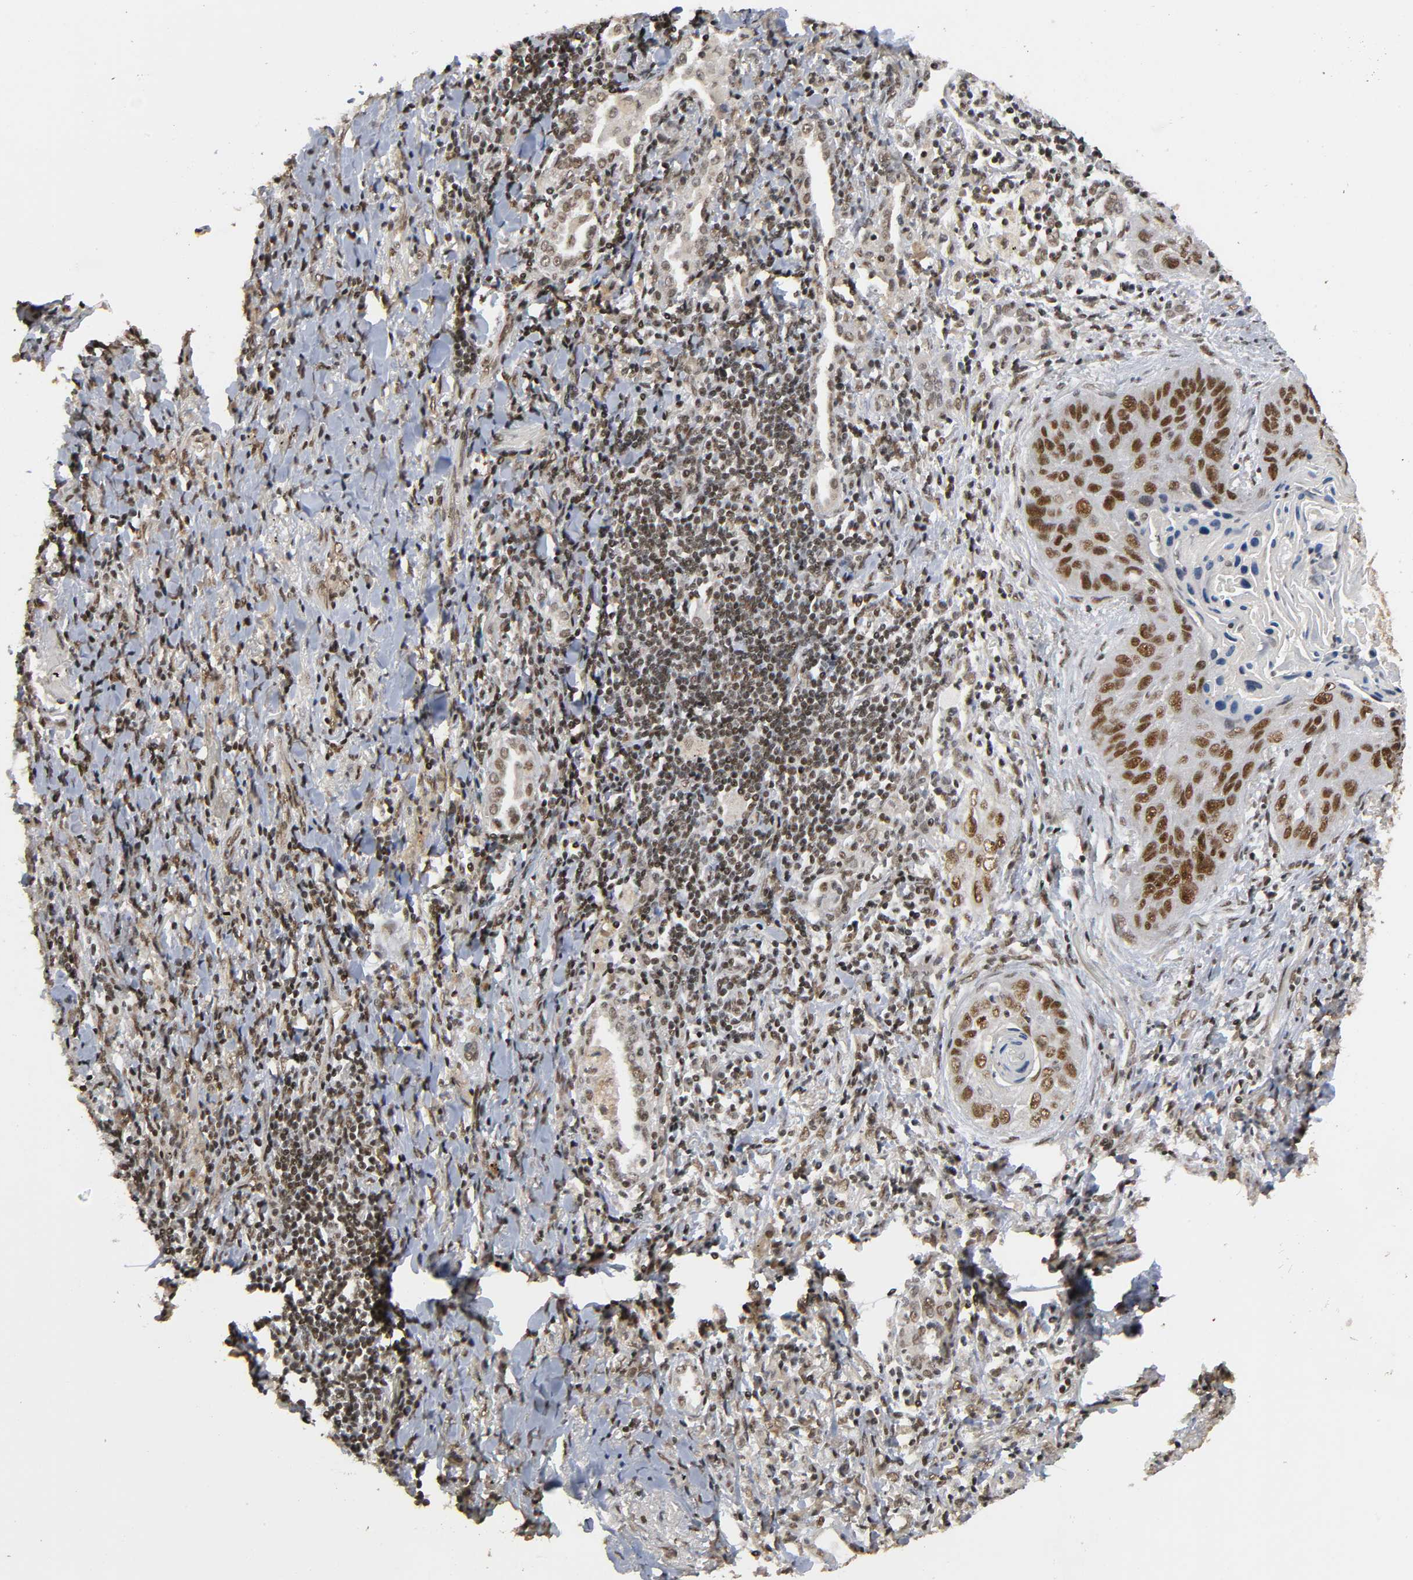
{"staining": {"intensity": "strong", "quantity": "25%-75%", "location": "cytoplasmic/membranous,nuclear"}, "tissue": "lung cancer", "cell_type": "Tumor cells", "image_type": "cancer", "snomed": [{"axis": "morphology", "description": "Squamous cell carcinoma, NOS"}, {"axis": "topography", "description": "Lung"}], "caption": "Immunohistochemical staining of human lung squamous cell carcinoma displays strong cytoplasmic/membranous and nuclear protein positivity in approximately 25%-75% of tumor cells.", "gene": "ZNF384", "patient": {"sex": "female", "age": 67}}